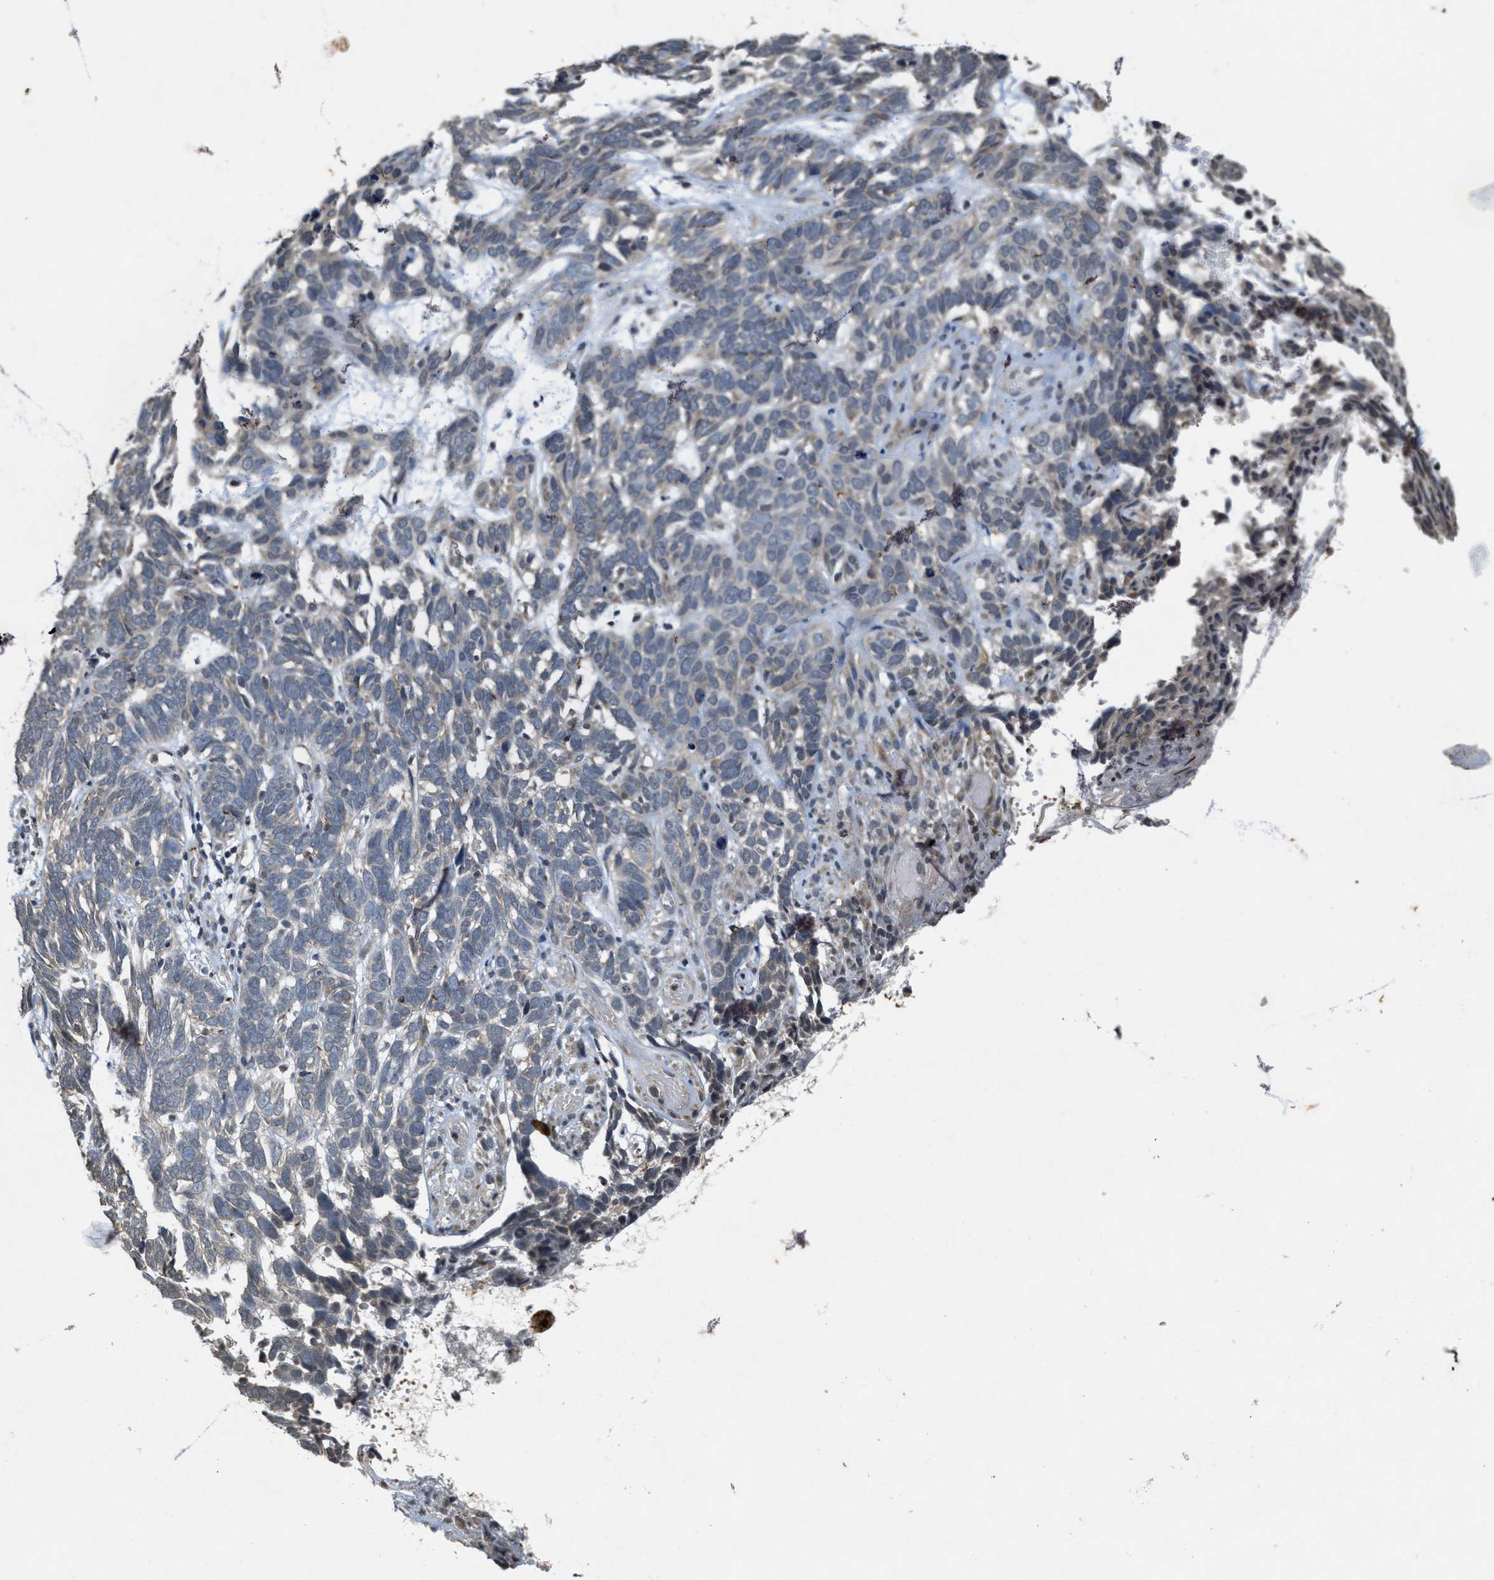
{"staining": {"intensity": "weak", "quantity": "<25%", "location": "cytoplasmic/membranous"}, "tissue": "skin cancer", "cell_type": "Tumor cells", "image_type": "cancer", "snomed": [{"axis": "morphology", "description": "Basal cell carcinoma"}, {"axis": "topography", "description": "Skin"}], "caption": "DAB (3,3'-diaminobenzidine) immunohistochemical staining of human skin cancer demonstrates no significant staining in tumor cells.", "gene": "KIF21A", "patient": {"sex": "male", "age": 87}}